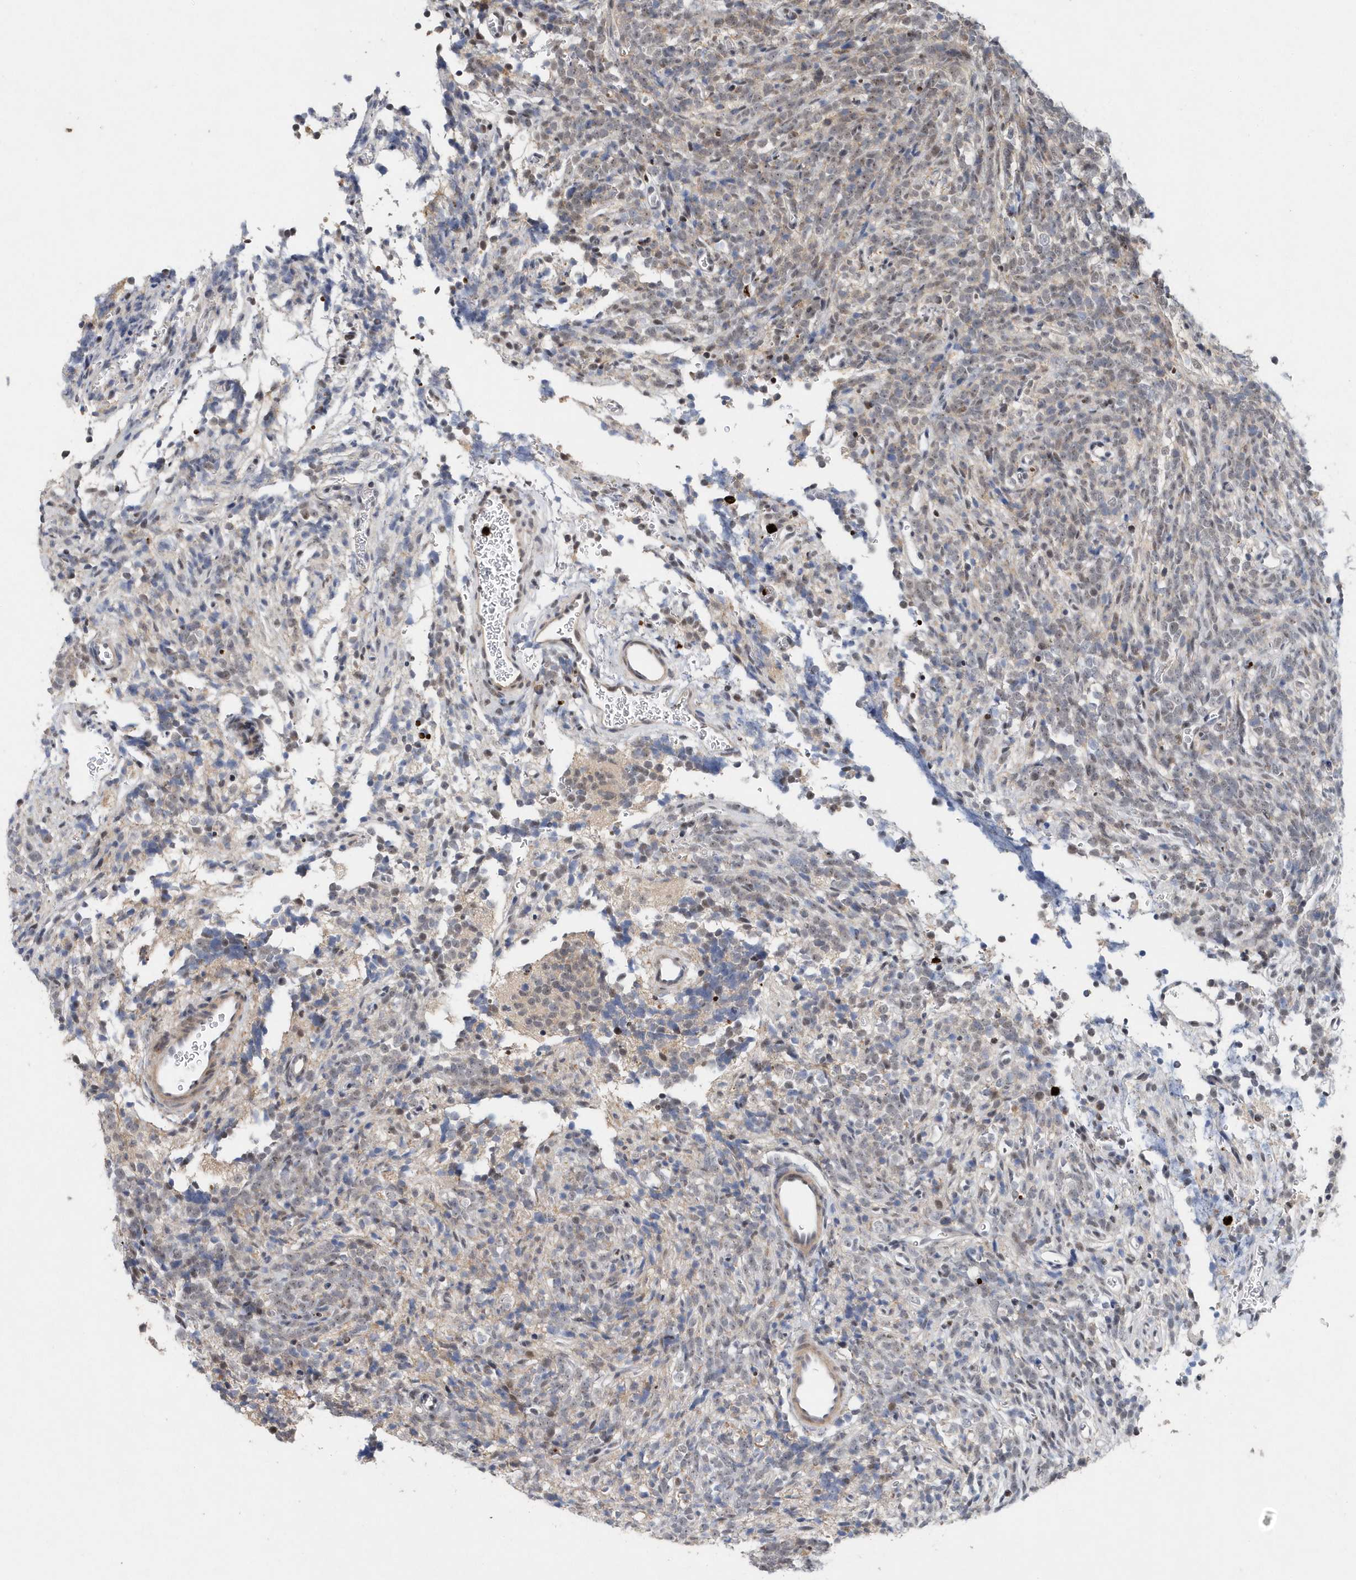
{"staining": {"intensity": "weak", "quantity": "<25%", "location": "nuclear"}, "tissue": "glioma", "cell_type": "Tumor cells", "image_type": "cancer", "snomed": [{"axis": "morphology", "description": "Glioma, malignant, Low grade"}, {"axis": "topography", "description": "Brain"}], "caption": "Histopathology image shows no protein expression in tumor cells of glioma tissue.", "gene": "RPP30", "patient": {"sex": "female", "age": 1}}